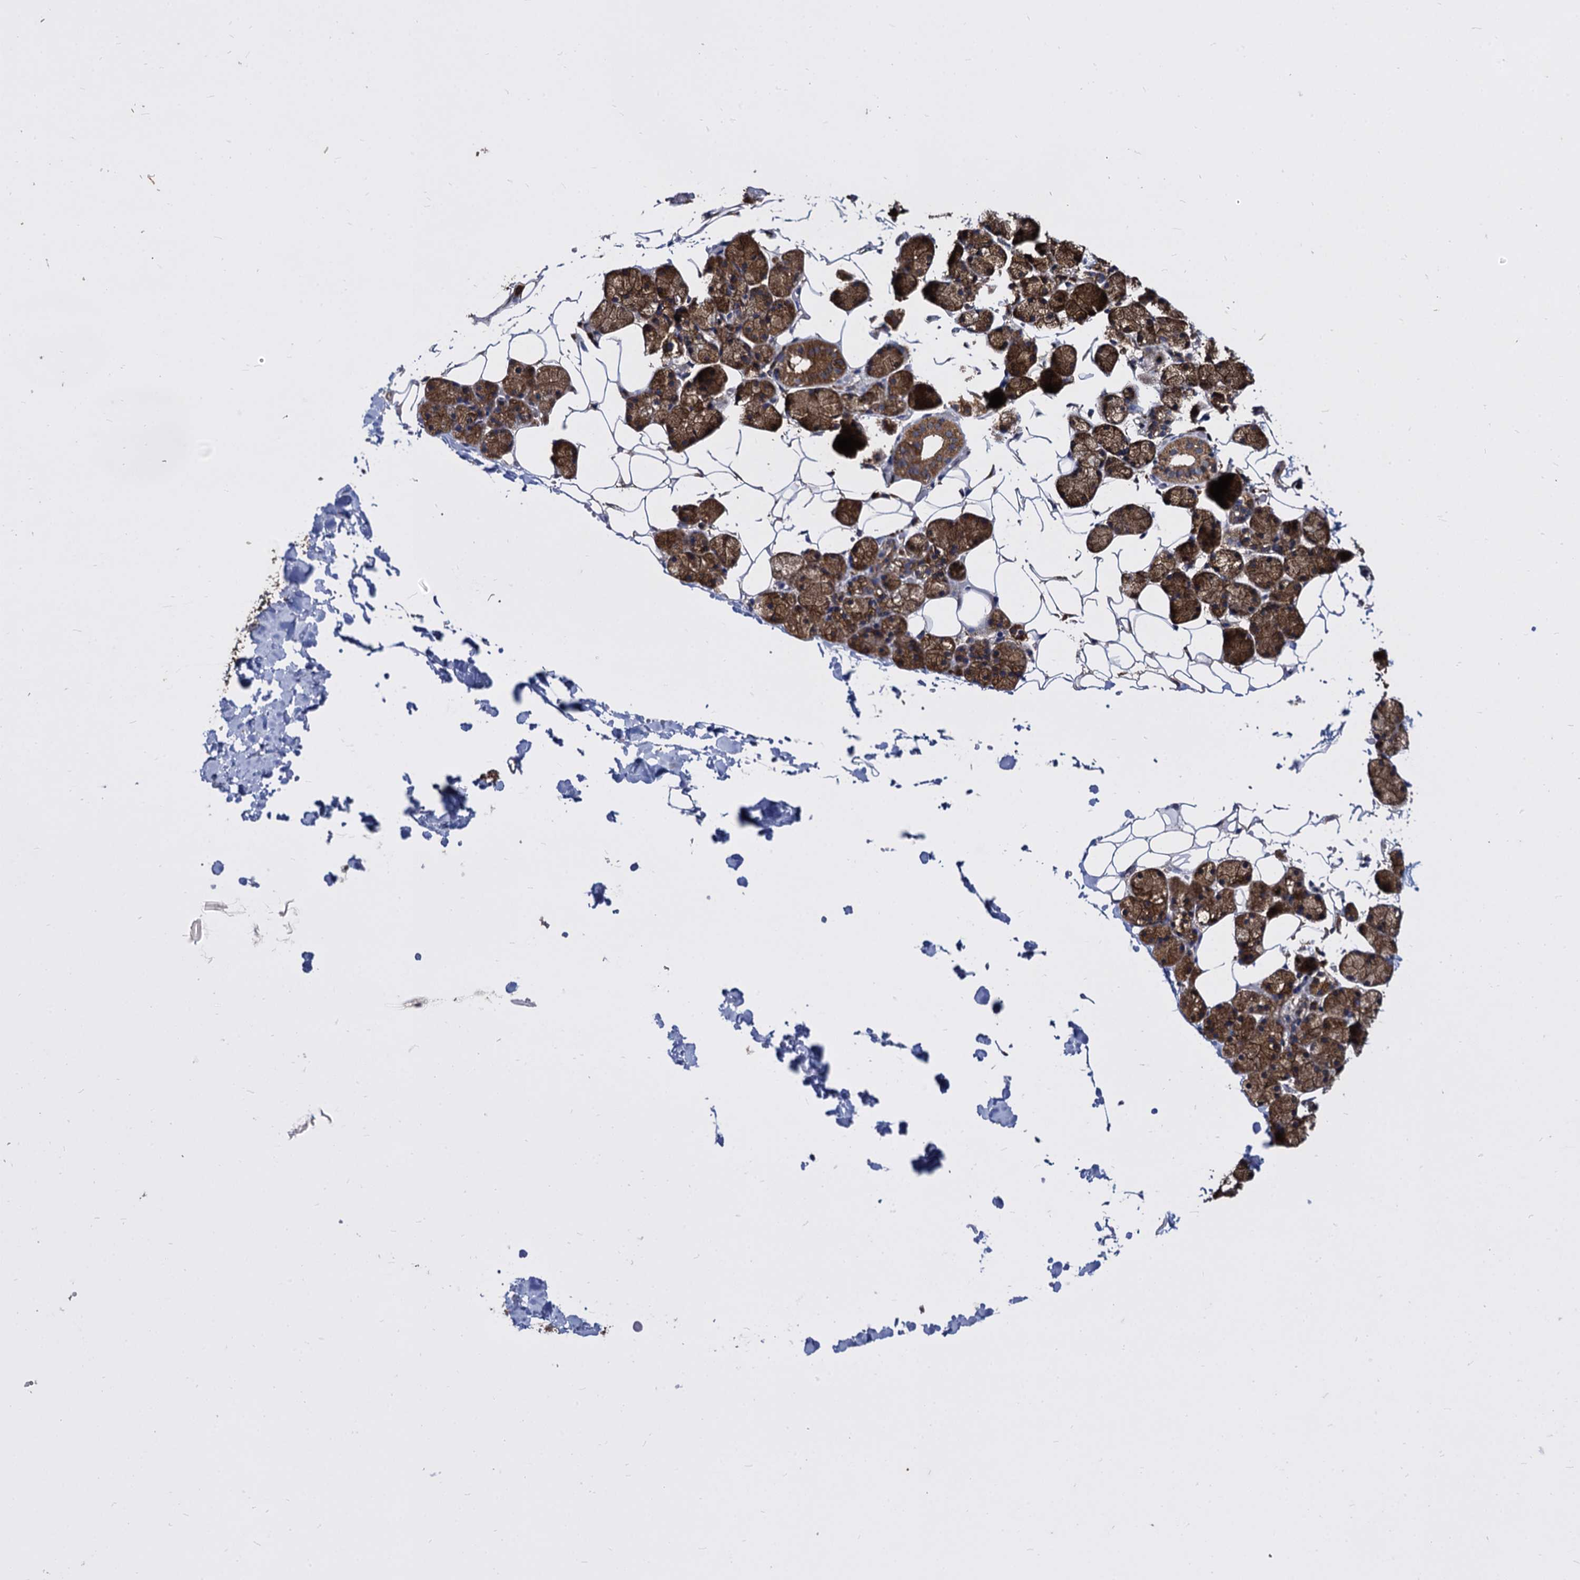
{"staining": {"intensity": "moderate", "quantity": ">75%", "location": "cytoplasmic/membranous"}, "tissue": "salivary gland", "cell_type": "Glandular cells", "image_type": "normal", "snomed": [{"axis": "morphology", "description": "Normal tissue, NOS"}, {"axis": "topography", "description": "Salivary gland"}], "caption": "Immunohistochemistry (IHC) of unremarkable human salivary gland shows medium levels of moderate cytoplasmic/membranous positivity in about >75% of glandular cells. (DAB IHC, brown staining for protein, blue staining for nuclei).", "gene": "NME1", "patient": {"sex": "female", "age": 33}}